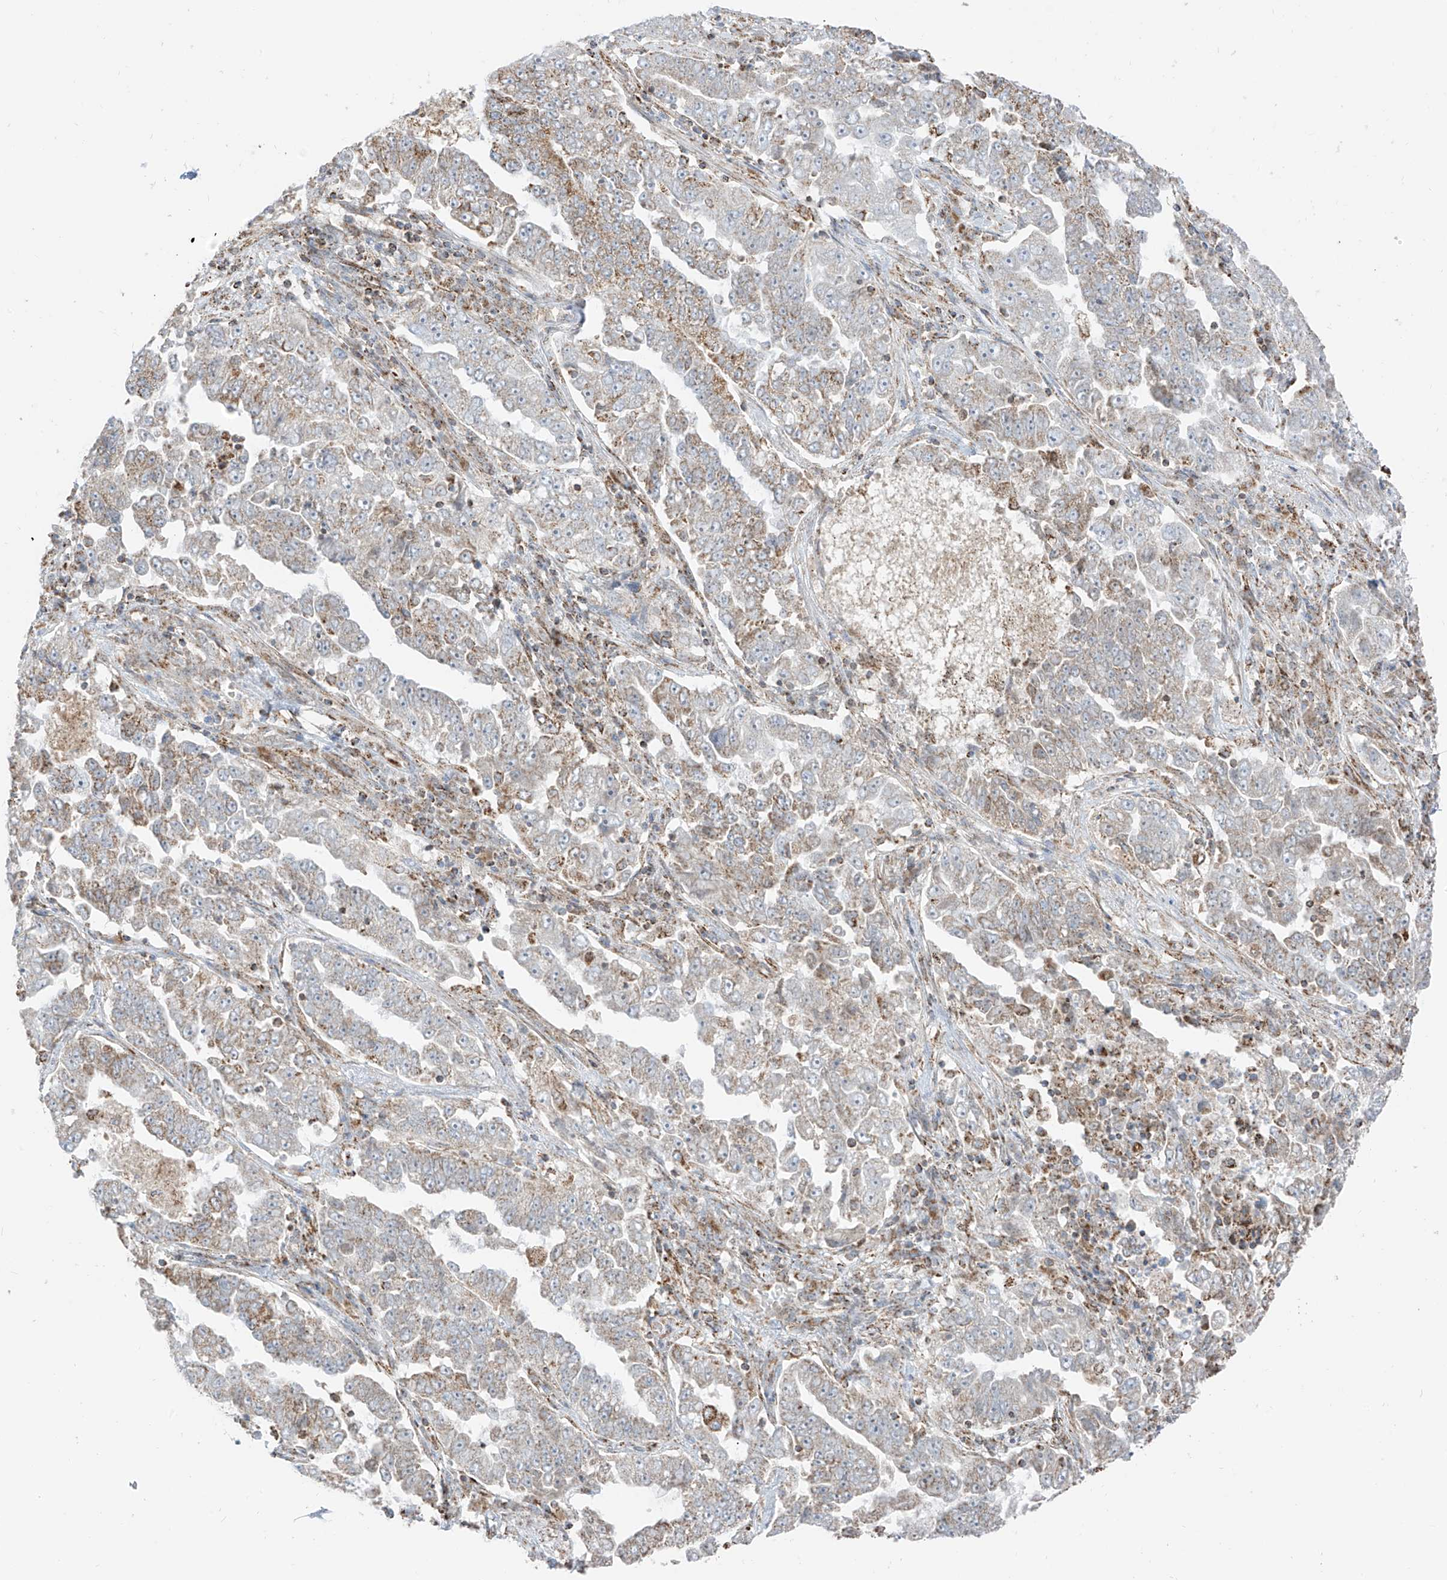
{"staining": {"intensity": "weak", "quantity": "25%-75%", "location": "cytoplasmic/membranous"}, "tissue": "lung cancer", "cell_type": "Tumor cells", "image_type": "cancer", "snomed": [{"axis": "morphology", "description": "Adenocarcinoma, NOS"}, {"axis": "topography", "description": "Lung"}], "caption": "Immunohistochemistry of human lung cancer displays low levels of weak cytoplasmic/membranous positivity in about 25%-75% of tumor cells.", "gene": "ETHE1", "patient": {"sex": "female", "age": 51}}